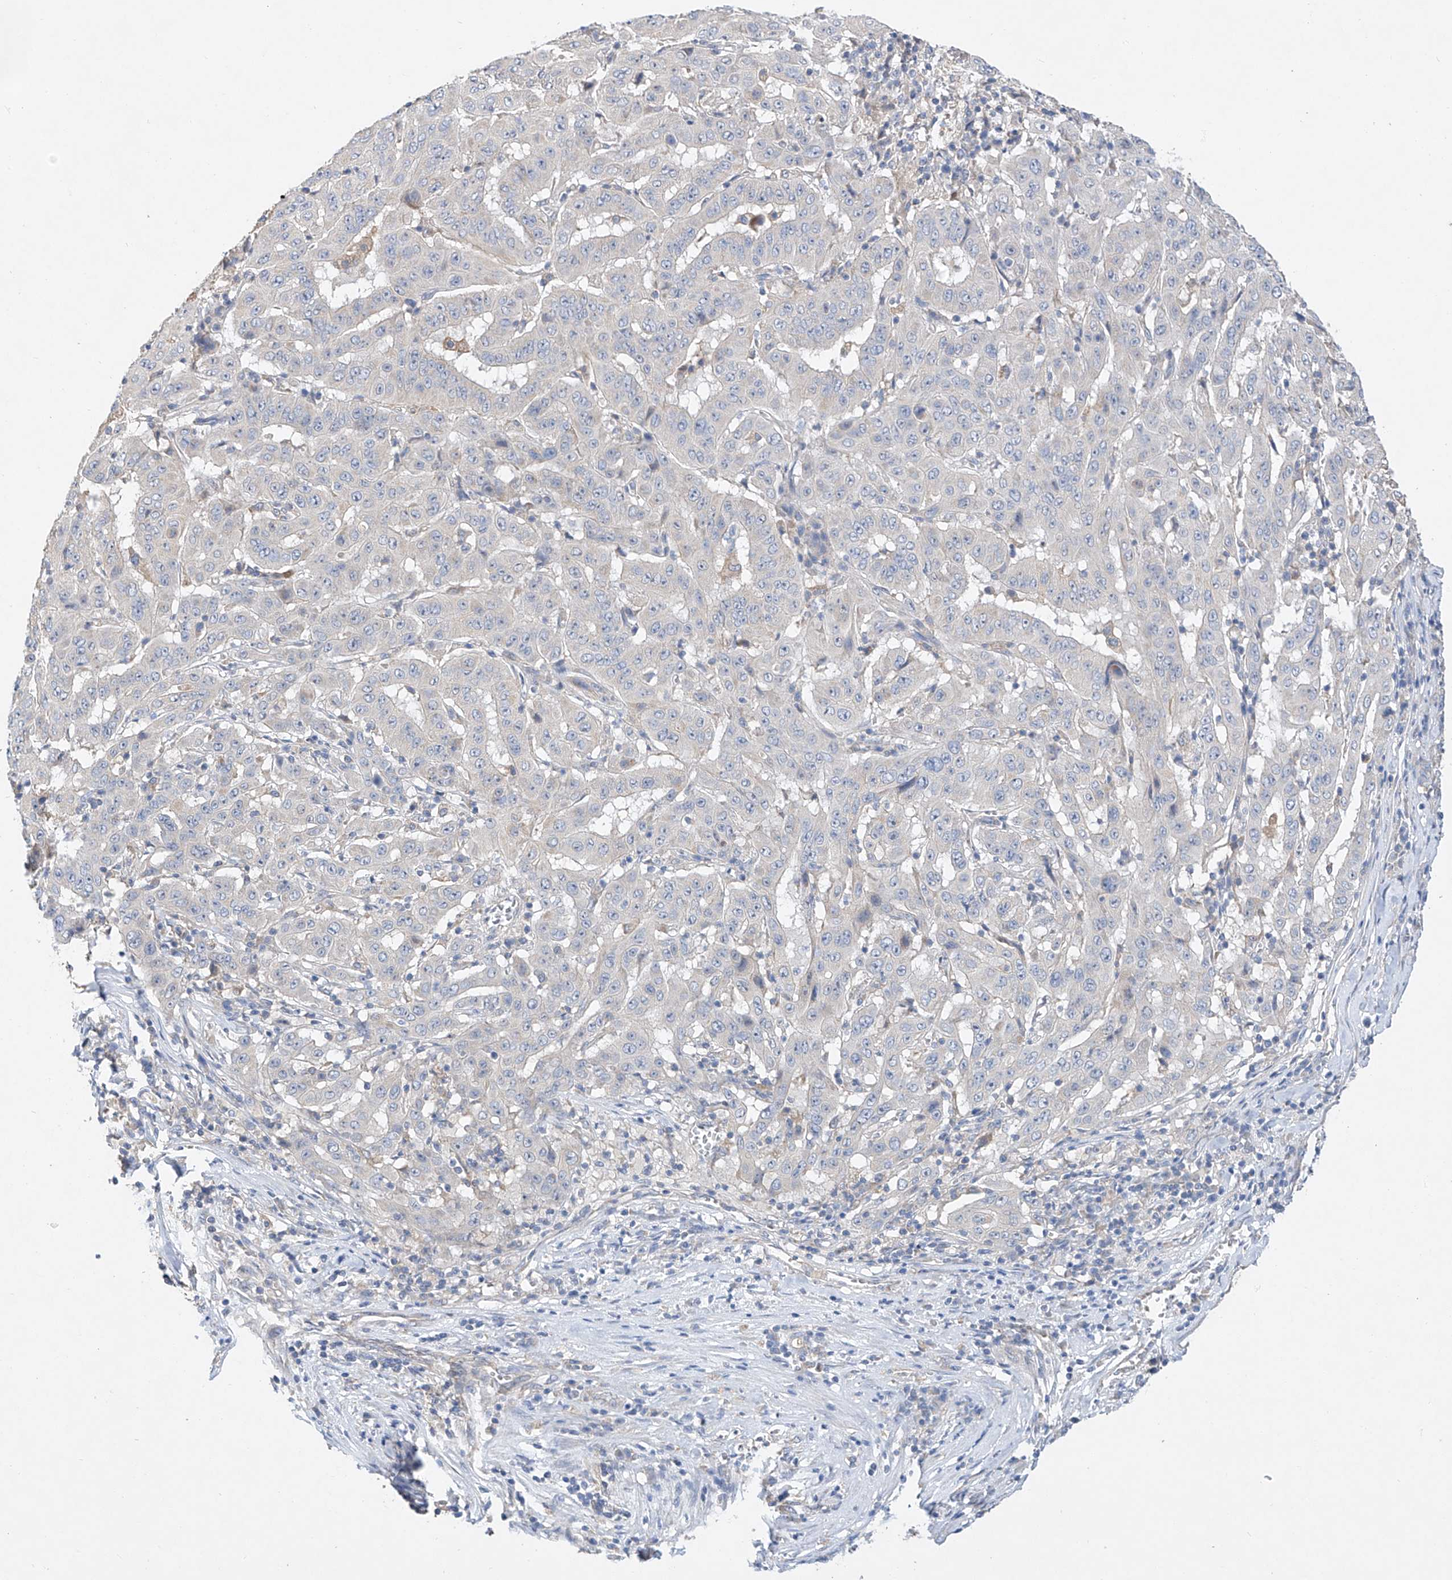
{"staining": {"intensity": "negative", "quantity": "none", "location": "none"}, "tissue": "pancreatic cancer", "cell_type": "Tumor cells", "image_type": "cancer", "snomed": [{"axis": "morphology", "description": "Adenocarcinoma, NOS"}, {"axis": "topography", "description": "Pancreas"}], "caption": "Immunohistochemistry (IHC) photomicrograph of pancreatic adenocarcinoma stained for a protein (brown), which reveals no positivity in tumor cells.", "gene": "AMD1", "patient": {"sex": "male", "age": 63}}